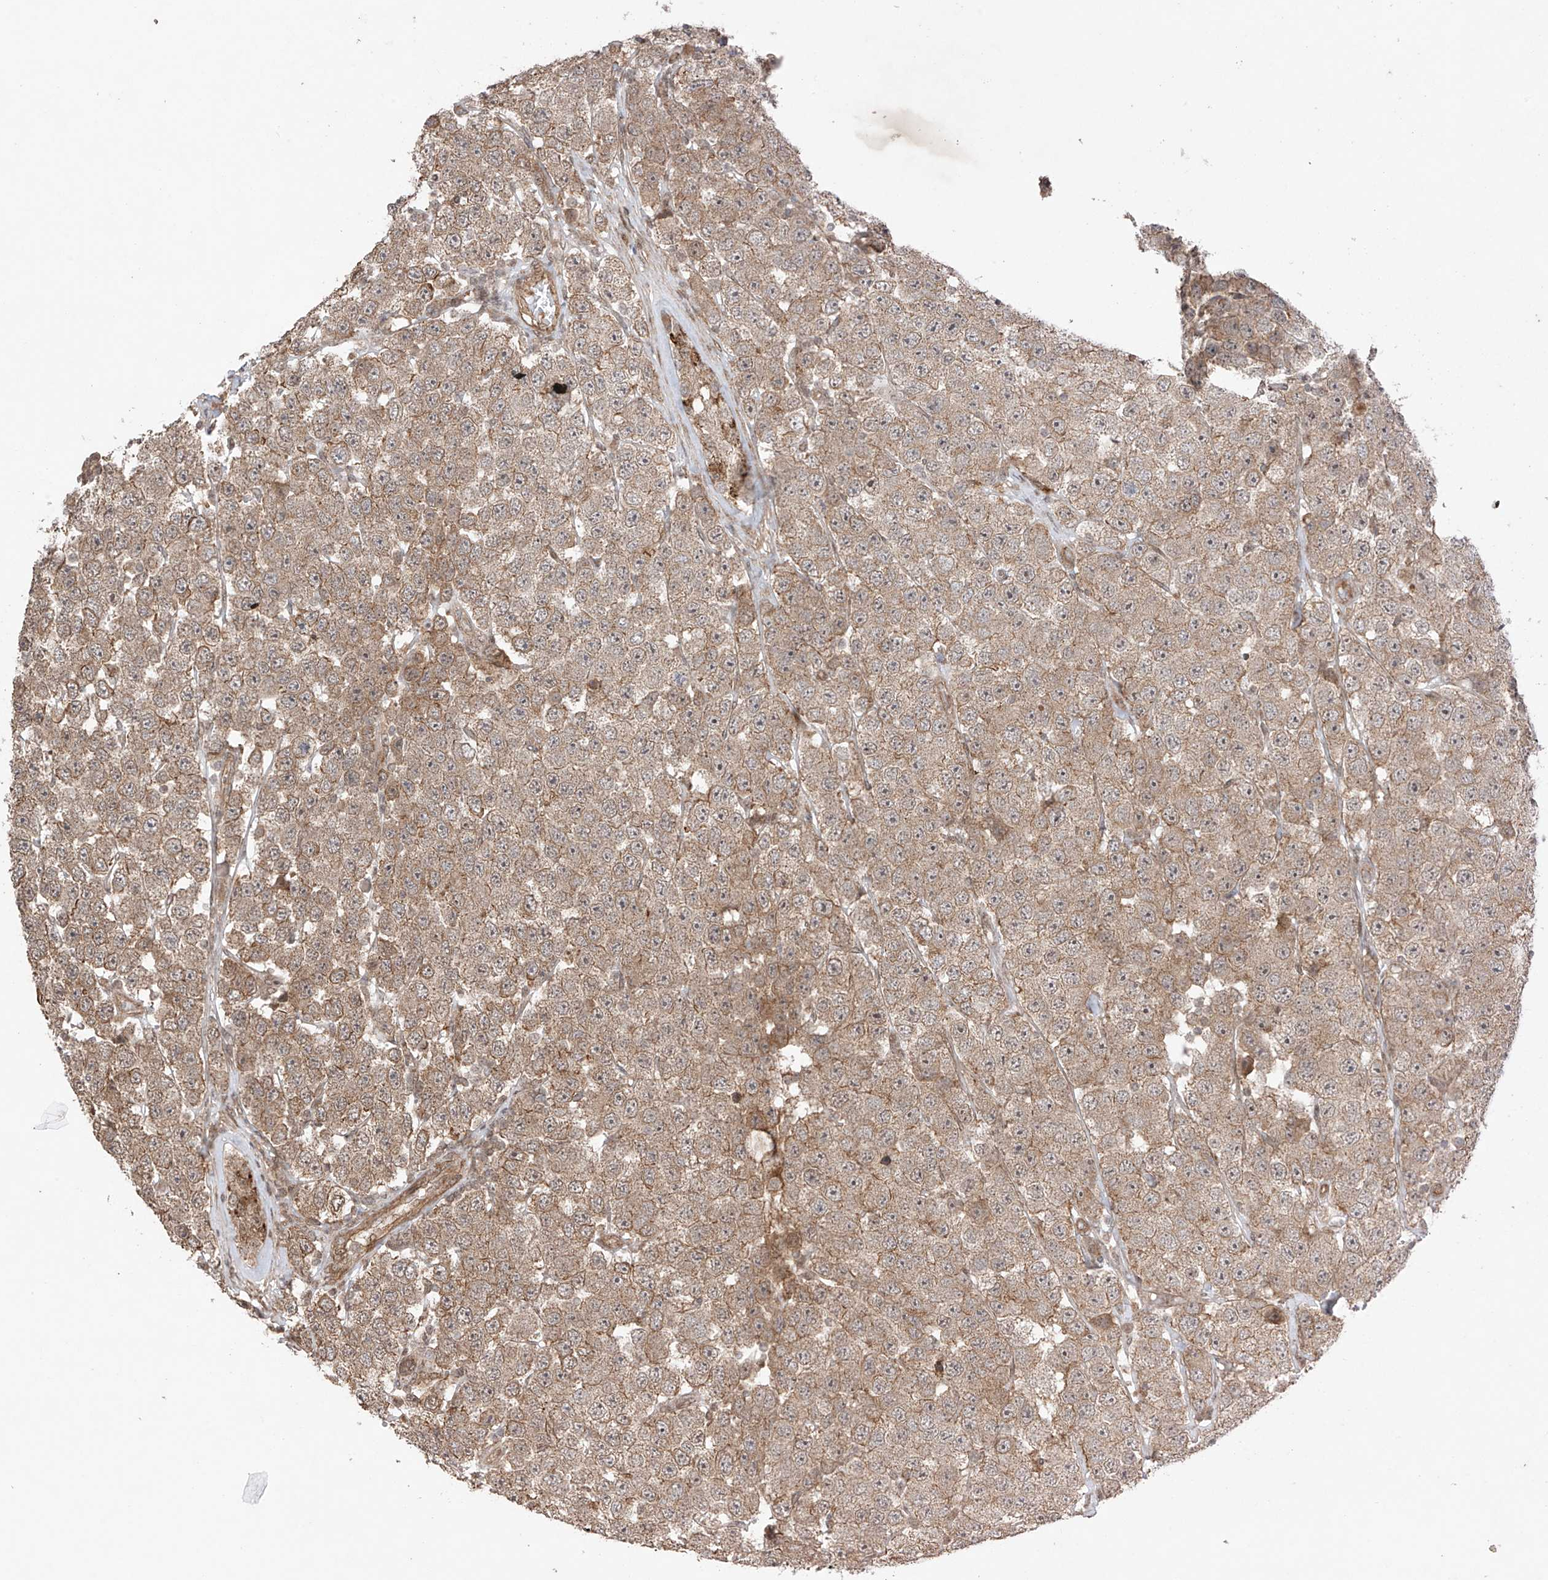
{"staining": {"intensity": "moderate", "quantity": "25%-75%", "location": "cytoplasmic/membranous"}, "tissue": "testis cancer", "cell_type": "Tumor cells", "image_type": "cancer", "snomed": [{"axis": "morphology", "description": "Seminoma, NOS"}, {"axis": "topography", "description": "Testis"}], "caption": "Testis seminoma was stained to show a protein in brown. There is medium levels of moderate cytoplasmic/membranous positivity in approximately 25%-75% of tumor cells.", "gene": "ABCD1", "patient": {"sex": "male", "age": 28}}